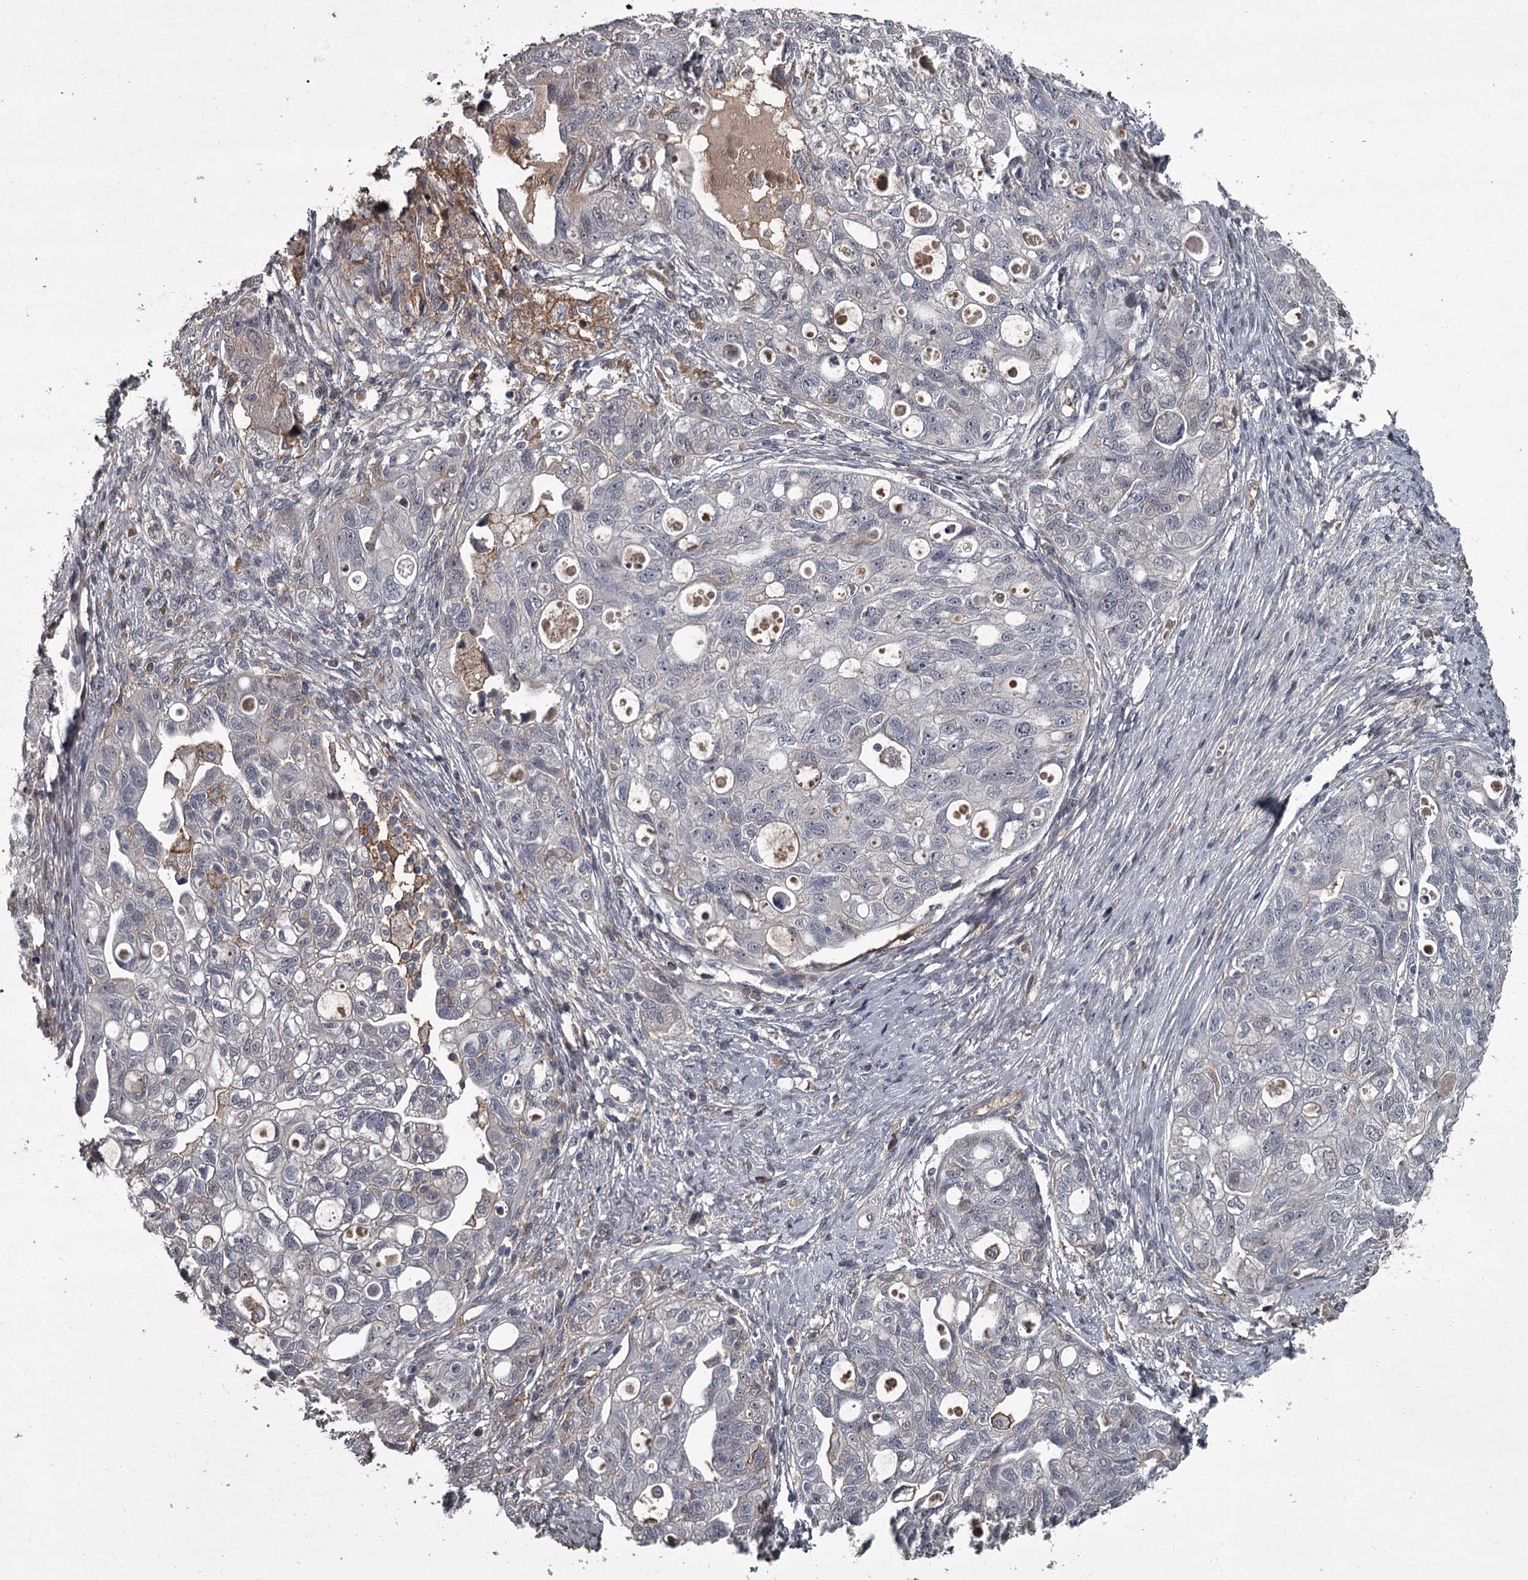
{"staining": {"intensity": "negative", "quantity": "none", "location": "none"}, "tissue": "ovarian cancer", "cell_type": "Tumor cells", "image_type": "cancer", "snomed": [{"axis": "morphology", "description": "Carcinoma, NOS"}, {"axis": "morphology", "description": "Cystadenocarcinoma, serous, NOS"}, {"axis": "topography", "description": "Ovary"}], "caption": "A micrograph of human serous cystadenocarcinoma (ovarian) is negative for staining in tumor cells.", "gene": "FLVCR2", "patient": {"sex": "female", "age": 69}}